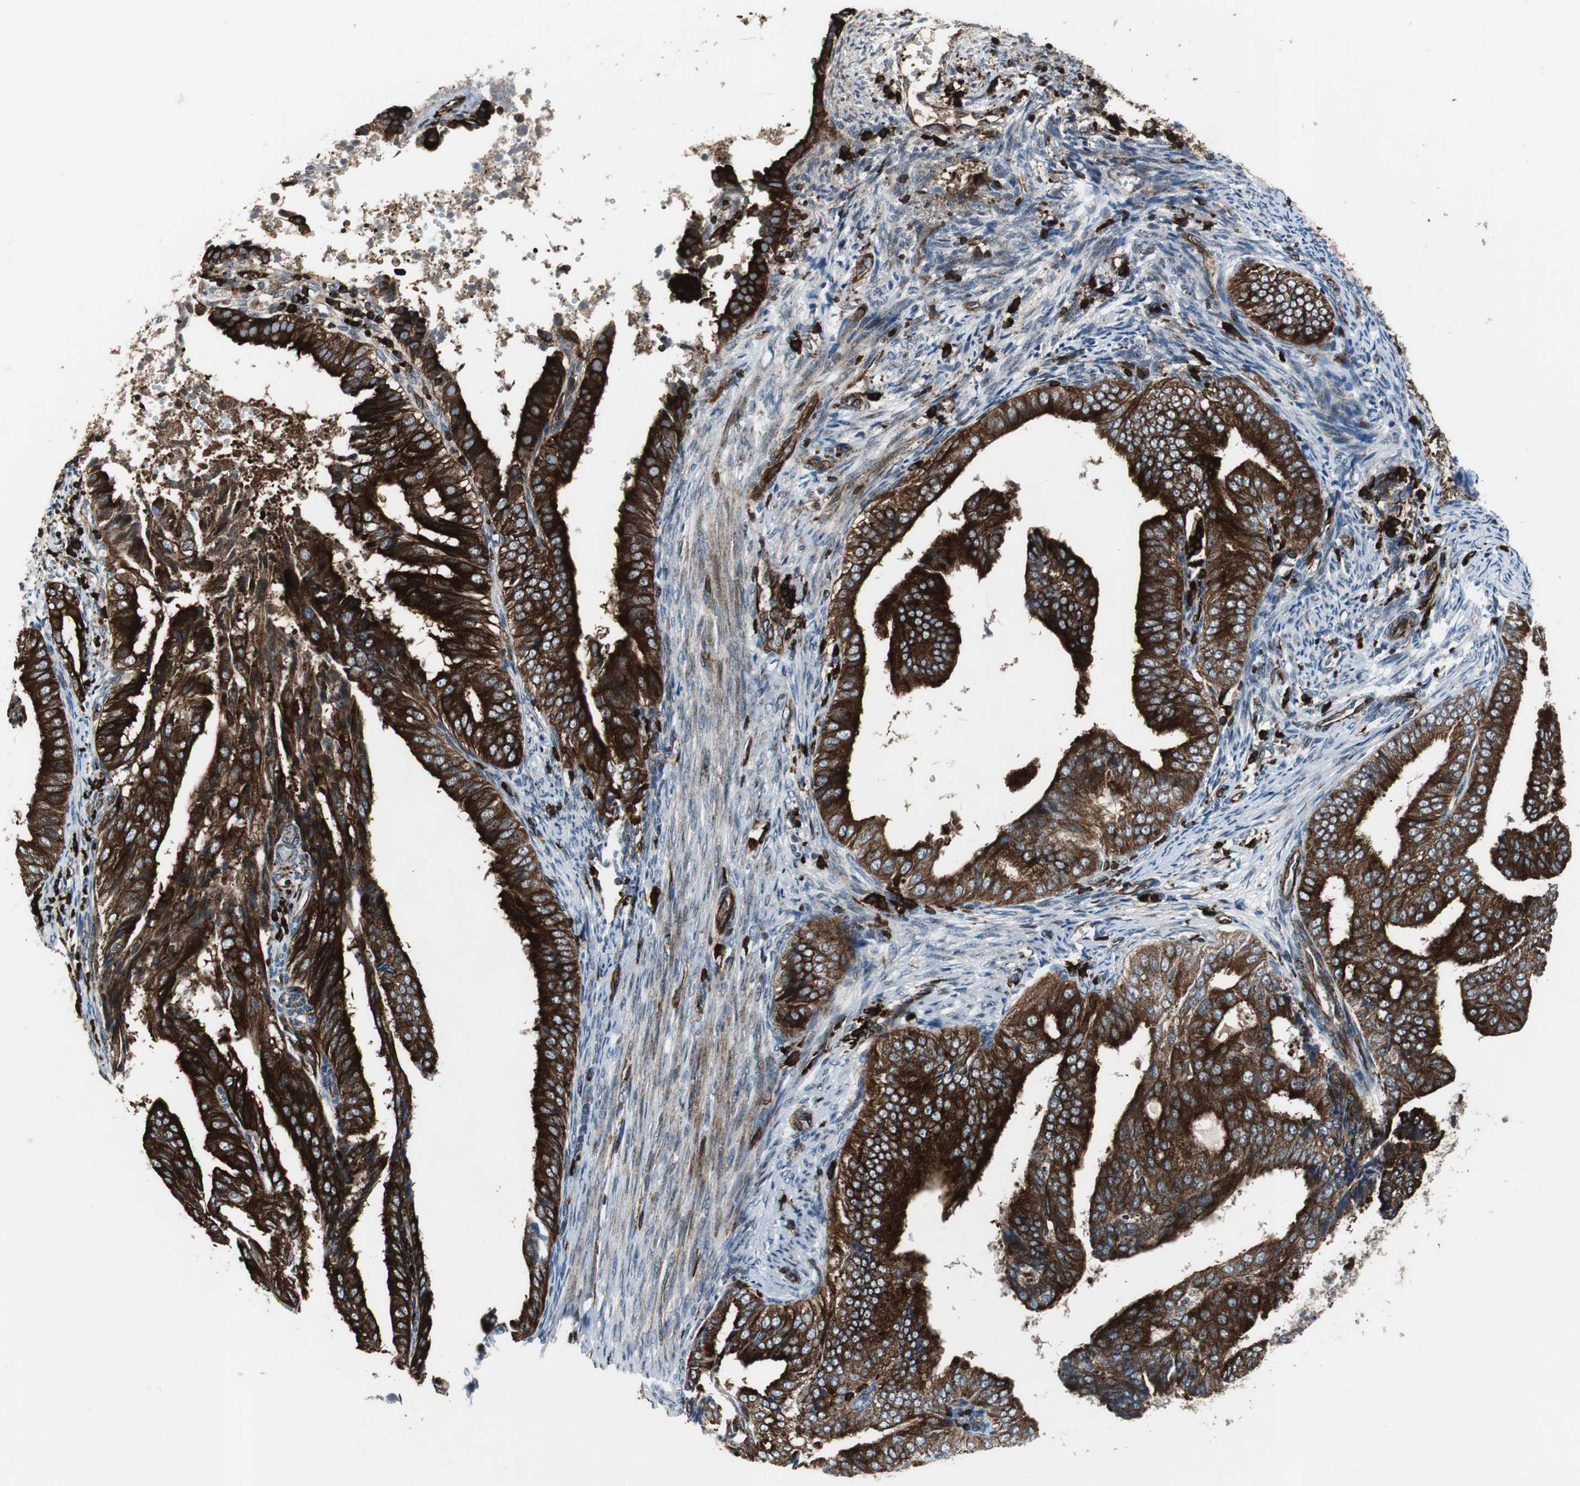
{"staining": {"intensity": "strong", "quantity": ">75%", "location": "cytoplasmic/membranous"}, "tissue": "endometrial cancer", "cell_type": "Tumor cells", "image_type": "cancer", "snomed": [{"axis": "morphology", "description": "Adenocarcinoma, NOS"}, {"axis": "topography", "description": "Endometrium"}], "caption": "Tumor cells exhibit high levels of strong cytoplasmic/membranous expression in approximately >75% of cells in human endometrial cancer (adenocarcinoma).", "gene": "TUBA4A", "patient": {"sex": "female", "age": 58}}